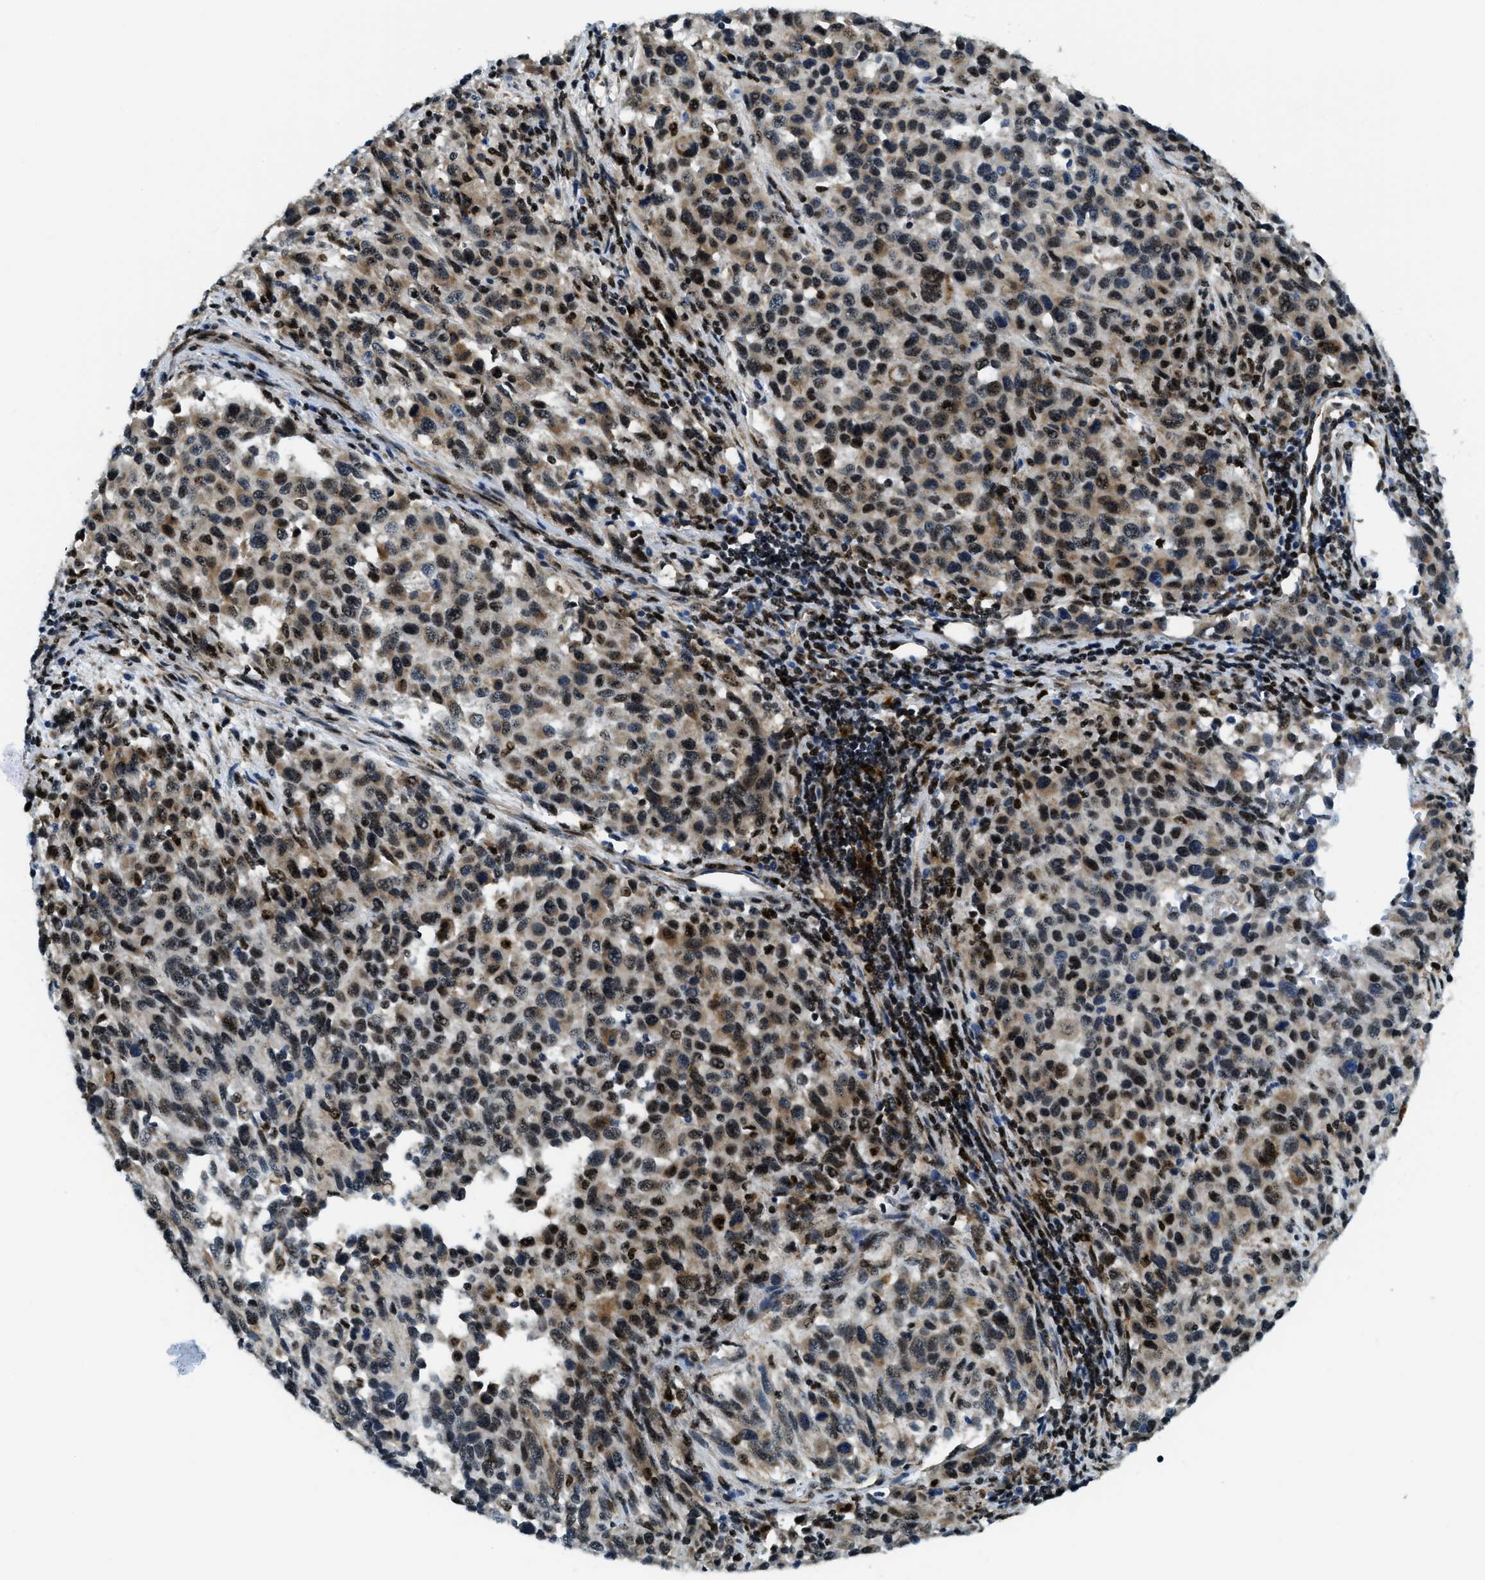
{"staining": {"intensity": "strong", "quantity": ">75%", "location": "cytoplasmic/membranous,nuclear"}, "tissue": "melanoma", "cell_type": "Tumor cells", "image_type": "cancer", "snomed": [{"axis": "morphology", "description": "Malignant melanoma, Metastatic site"}, {"axis": "topography", "description": "Lymph node"}], "caption": "High-power microscopy captured an immunohistochemistry (IHC) image of melanoma, revealing strong cytoplasmic/membranous and nuclear positivity in about >75% of tumor cells.", "gene": "SP100", "patient": {"sex": "male", "age": 61}}